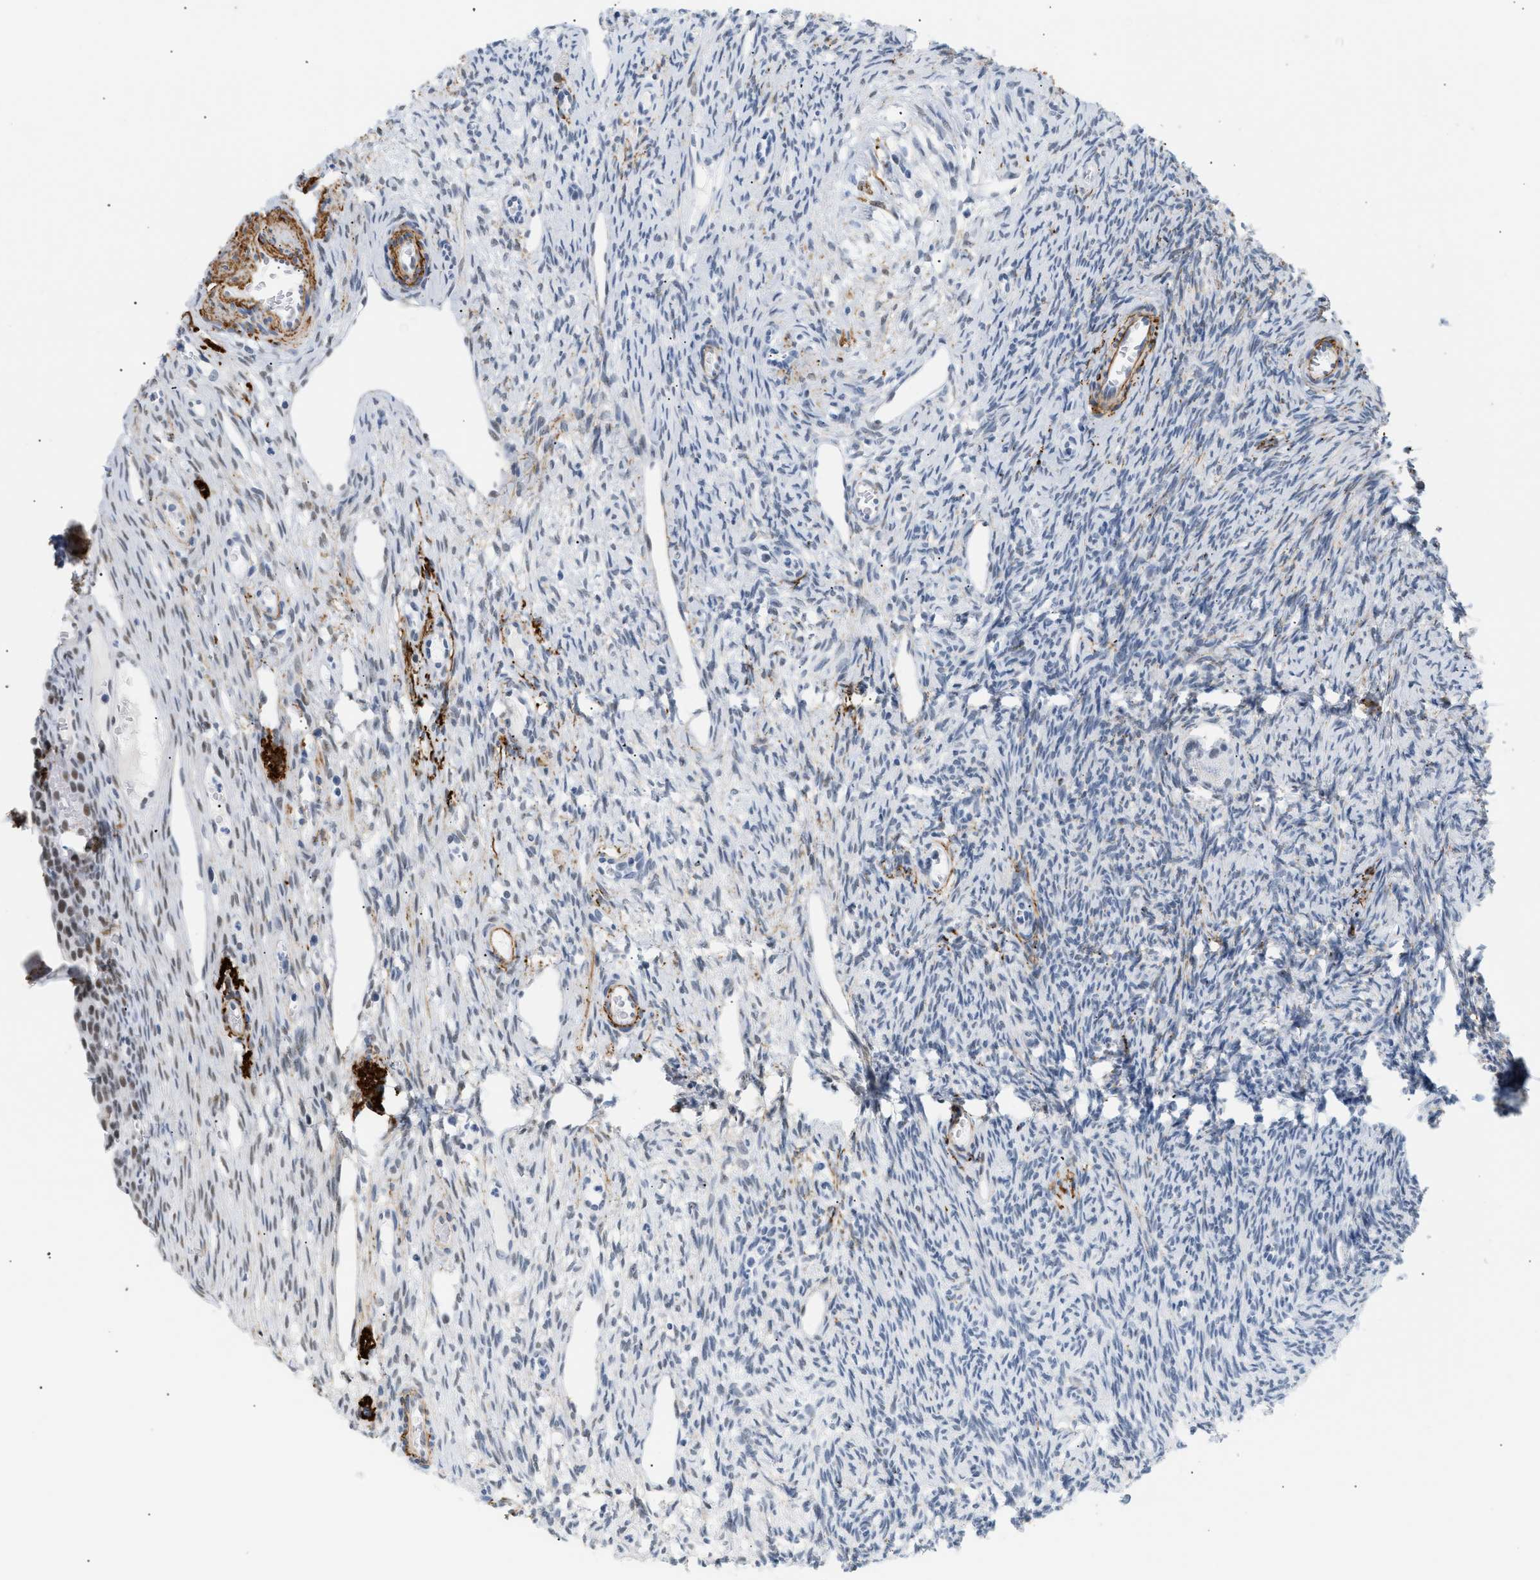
{"staining": {"intensity": "weak", "quantity": "25%-75%", "location": "cytoplasmic/membranous"}, "tissue": "ovary", "cell_type": "Follicle cells", "image_type": "normal", "snomed": [{"axis": "morphology", "description": "Normal tissue, NOS"}, {"axis": "topography", "description": "Ovary"}], "caption": "The immunohistochemical stain shows weak cytoplasmic/membranous positivity in follicle cells of normal ovary. (Brightfield microscopy of DAB IHC at high magnification).", "gene": "ELN", "patient": {"sex": "female", "age": 33}}